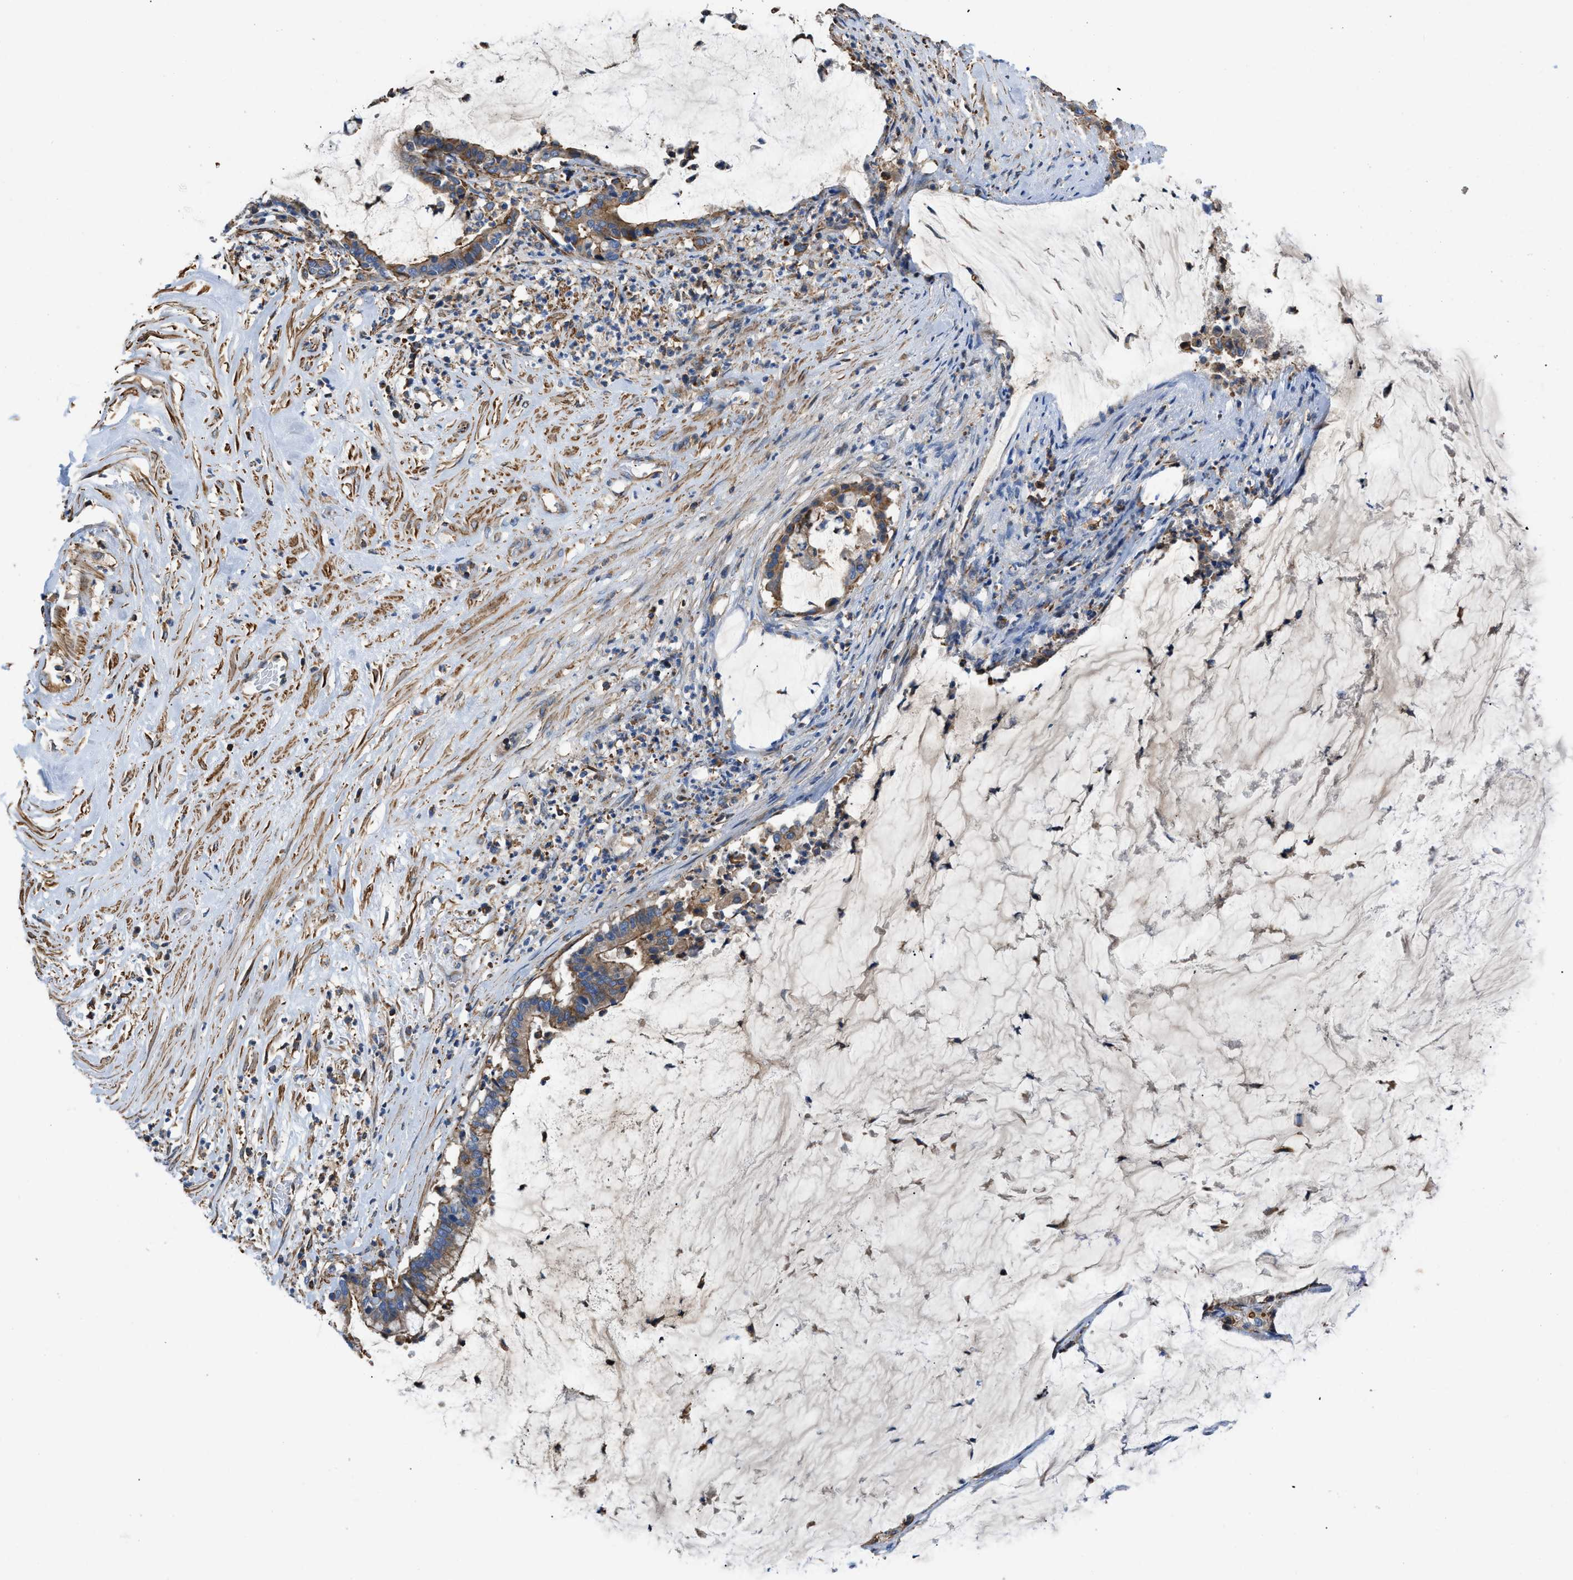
{"staining": {"intensity": "moderate", "quantity": ">75%", "location": "cytoplasmic/membranous"}, "tissue": "pancreatic cancer", "cell_type": "Tumor cells", "image_type": "cancer", "snomed": [{"axis": "morphology", "description": "Adenocarcinoma, NOS"}, {"axis": "topography", "description": "Pancreas"}], "caption": "DAB immunohistochemical staining of human adenocarcinoma (pancreatic) reveals moderate cytoplasmic/membranous protein staining in approximately >75% of tumor cells. (DAB (3,3'-diaminobenzidine) IHC with brightfield microscopy, high magnification).", "gene": "ATP6V0D1", "patient": {"sex": "male", "age": 41}}